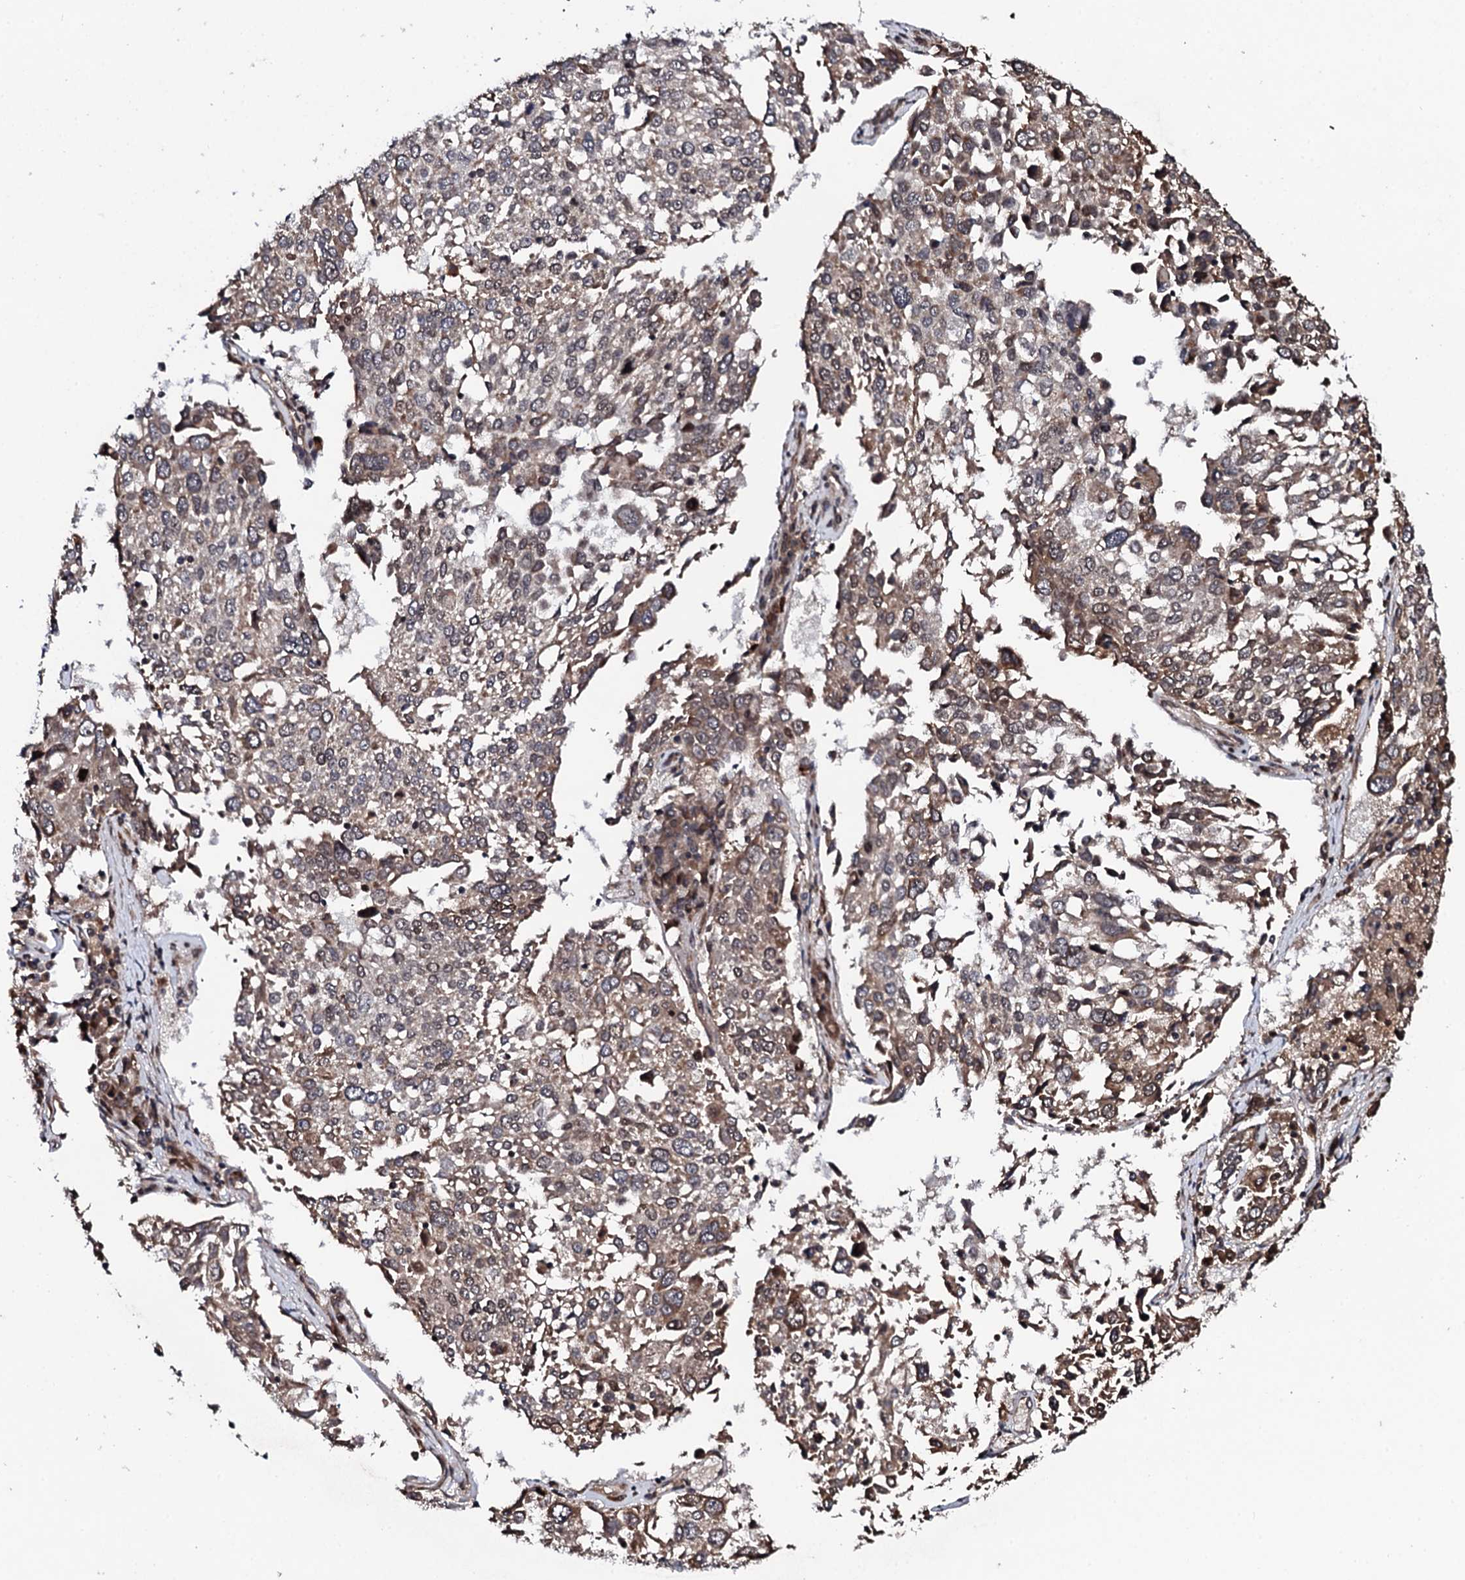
{"staining": {"intensity": "weak", "quantity": "25%-75%", "location": "cytoplasmic/membranous,nuclear"}, "tissue": "lung cancer", "cell_type": "Tumor cells", "image_type": "cancer", "snomed": [{"axis": "morphology", "description": "Squamous cell carcinoma, NOS"}, {"axis": "topography", "description": "Lung"}], "caption": "This histopathology image exhibits lung cancer stained with immunohistochemistry (IHC) to label a protein in brown. The cytoplasmic/membranous and nuclear of tumor cells show weak positivity for the protein. Nuclei are counter-stained blue.", "gene": "FAM111A", "patient": {"sex": "male", "age": 65}}